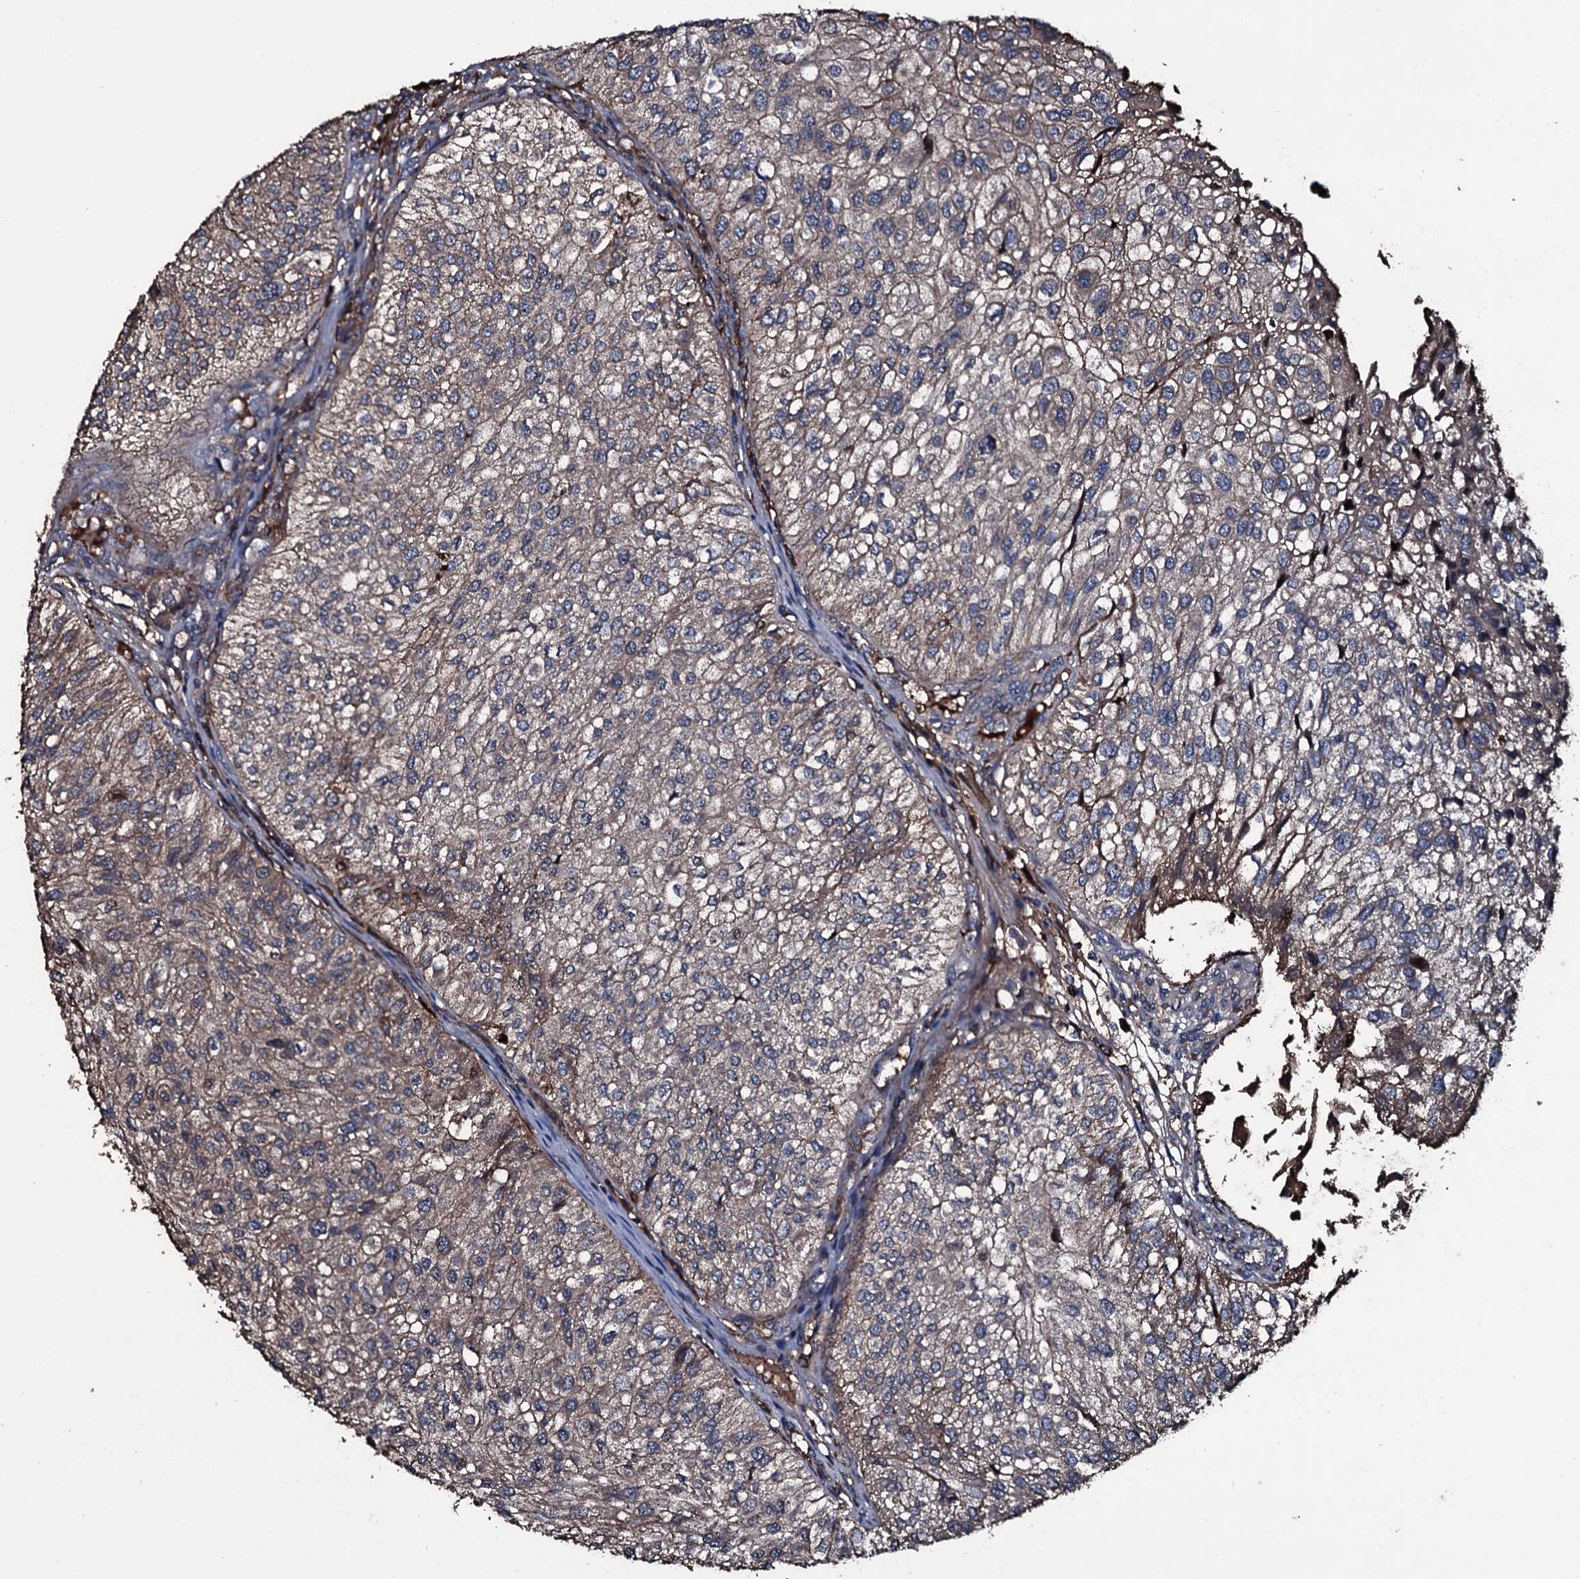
{"staining": {"intensity": "weak", "quantity": "25%-75%", "location": "cytoplasmic/membranous"}, "tissue": "urothelial cancer", "cell_type": "Tumor cells", "image_type": "cancer", "snomed": [{"axis": "morphology", "description": "Urothelial carcinoma, Low grade"}, {"axis": "topography", "description": "Urinary bladder"}], "caption": "Protein expression analysis of human urothelial carcinoma (low-grade) reveals weak cytoplasmic/membranous expression in approximately 25%-75% of tumor cells.", "gene": "ZSWIM8", "patient": {"sex": "female", "age": 89}}